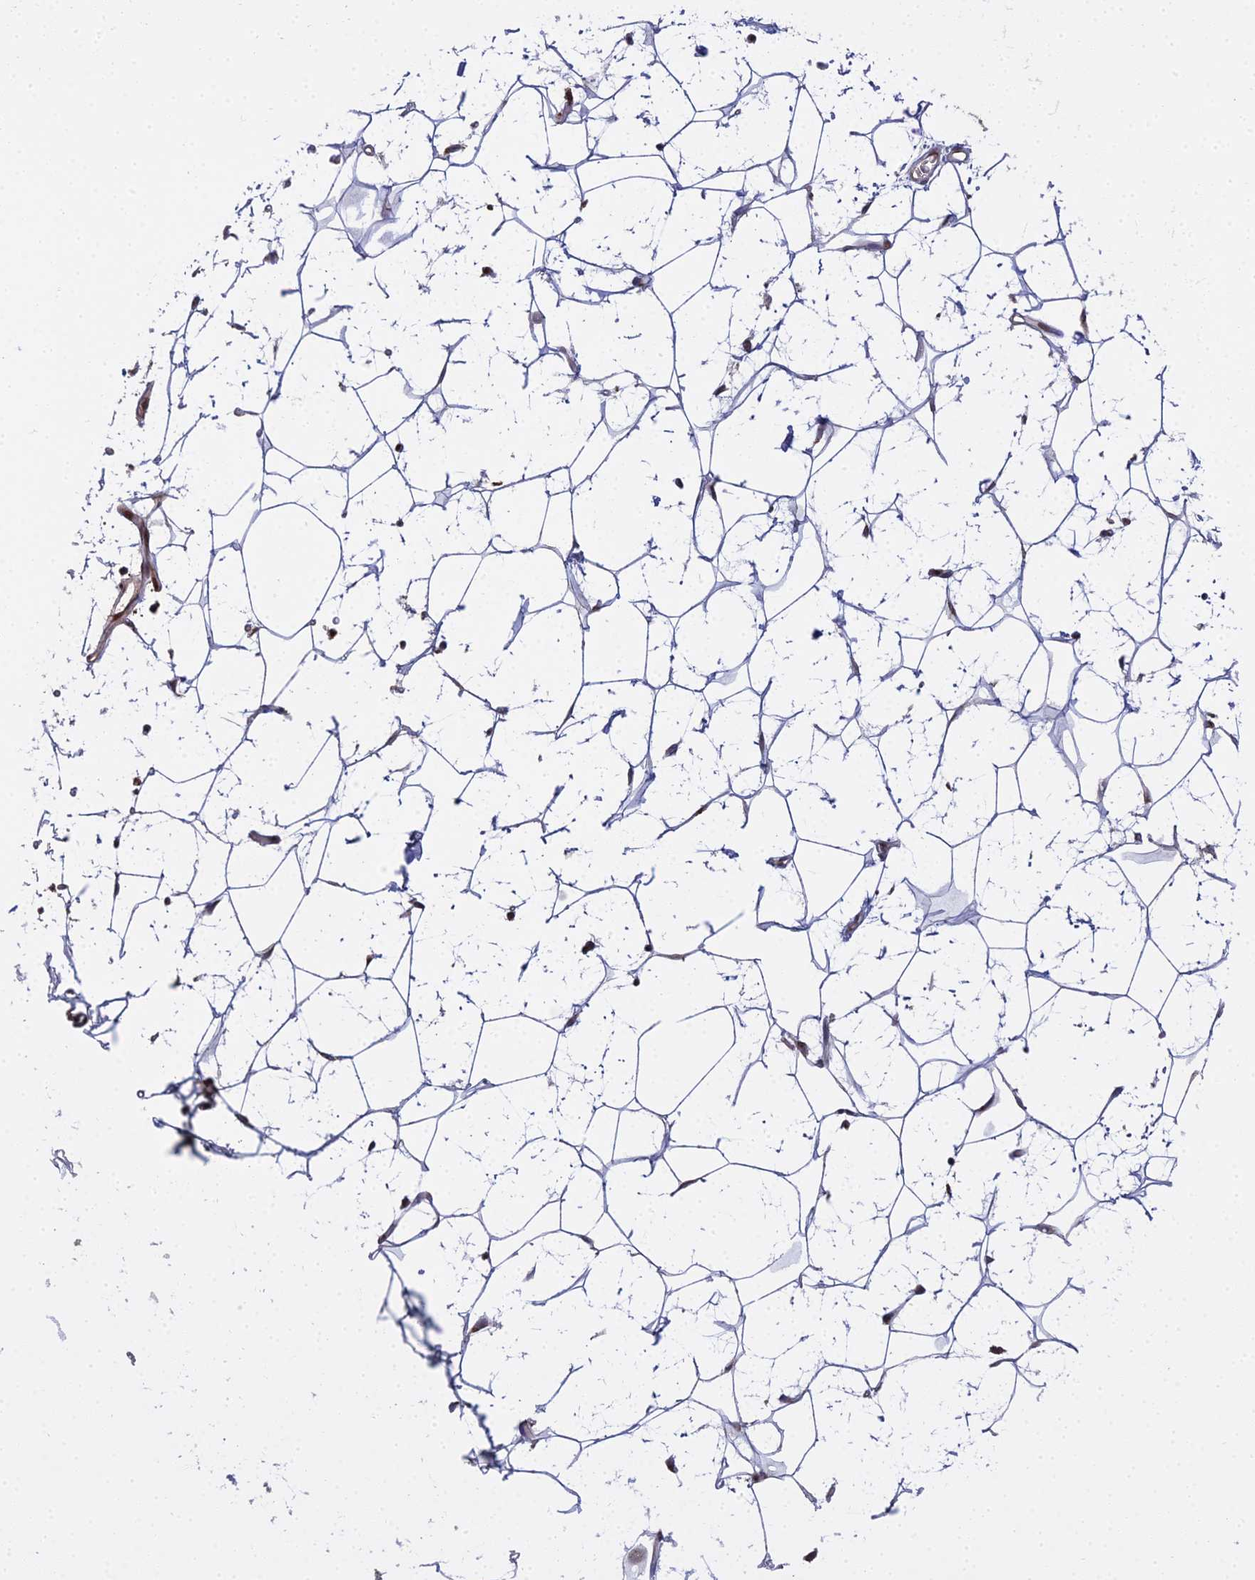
{"staining": {"intensity": "negative", "quantity": "none", "location": "none"}, "tissue": "adipose tissue", "cell_type": "Adipocytes", "image_type": "normal", "snomed": [{"axis": "morphology", "description": "Normal tissue, NOS"}, {"axis": "topography", "description": "Breast"}], "caption": "Histopathology image shows no protein expression in adipocytes of unremarkable adipose tissue.", "gene": "MEOX1", "patient": {"sex": "female", "age": 26}}